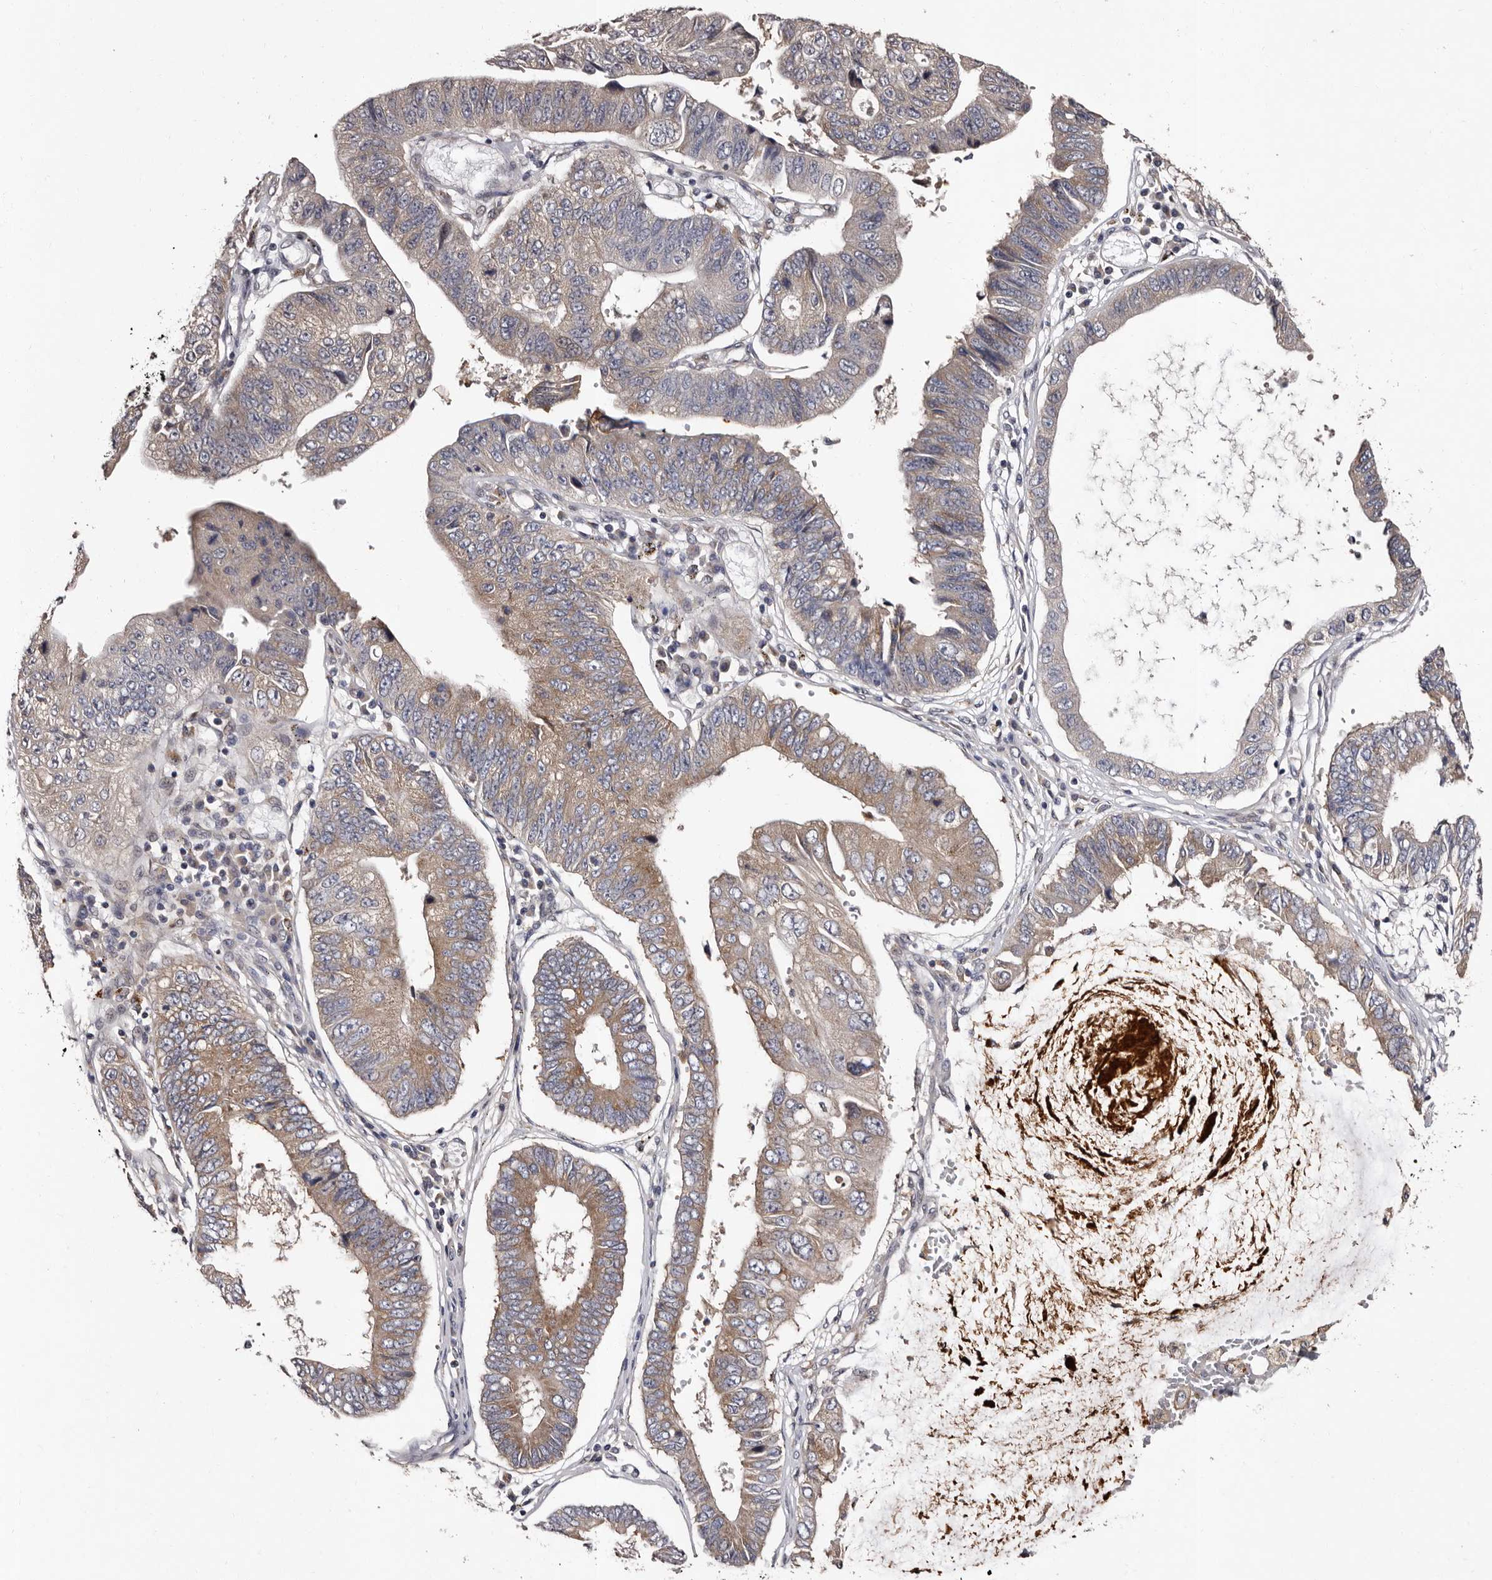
{"staining": {"intensity": "moderate", "quantity": "25%-75%", "location": "cytoplasmic/membranous"}, "tissue": "stomach cancer", "cell_type": "Tumor cells", "image_type": "cancer", "snomed": [{"axis": "morphology", "description": "Adenocarcinoma, NOS"}, {"axis": "topography", "description": "Stomach"}], "caption": "This histopathology image reveals immunohistochemistry (IHC) staining of stomach adenocarcinoma, with medium moderate cytoplasmic/membranous staining in about 25%-75% of tumor cells.", "gene": "FAM91A1", "patient": {"sex": "male", "age": 59}}